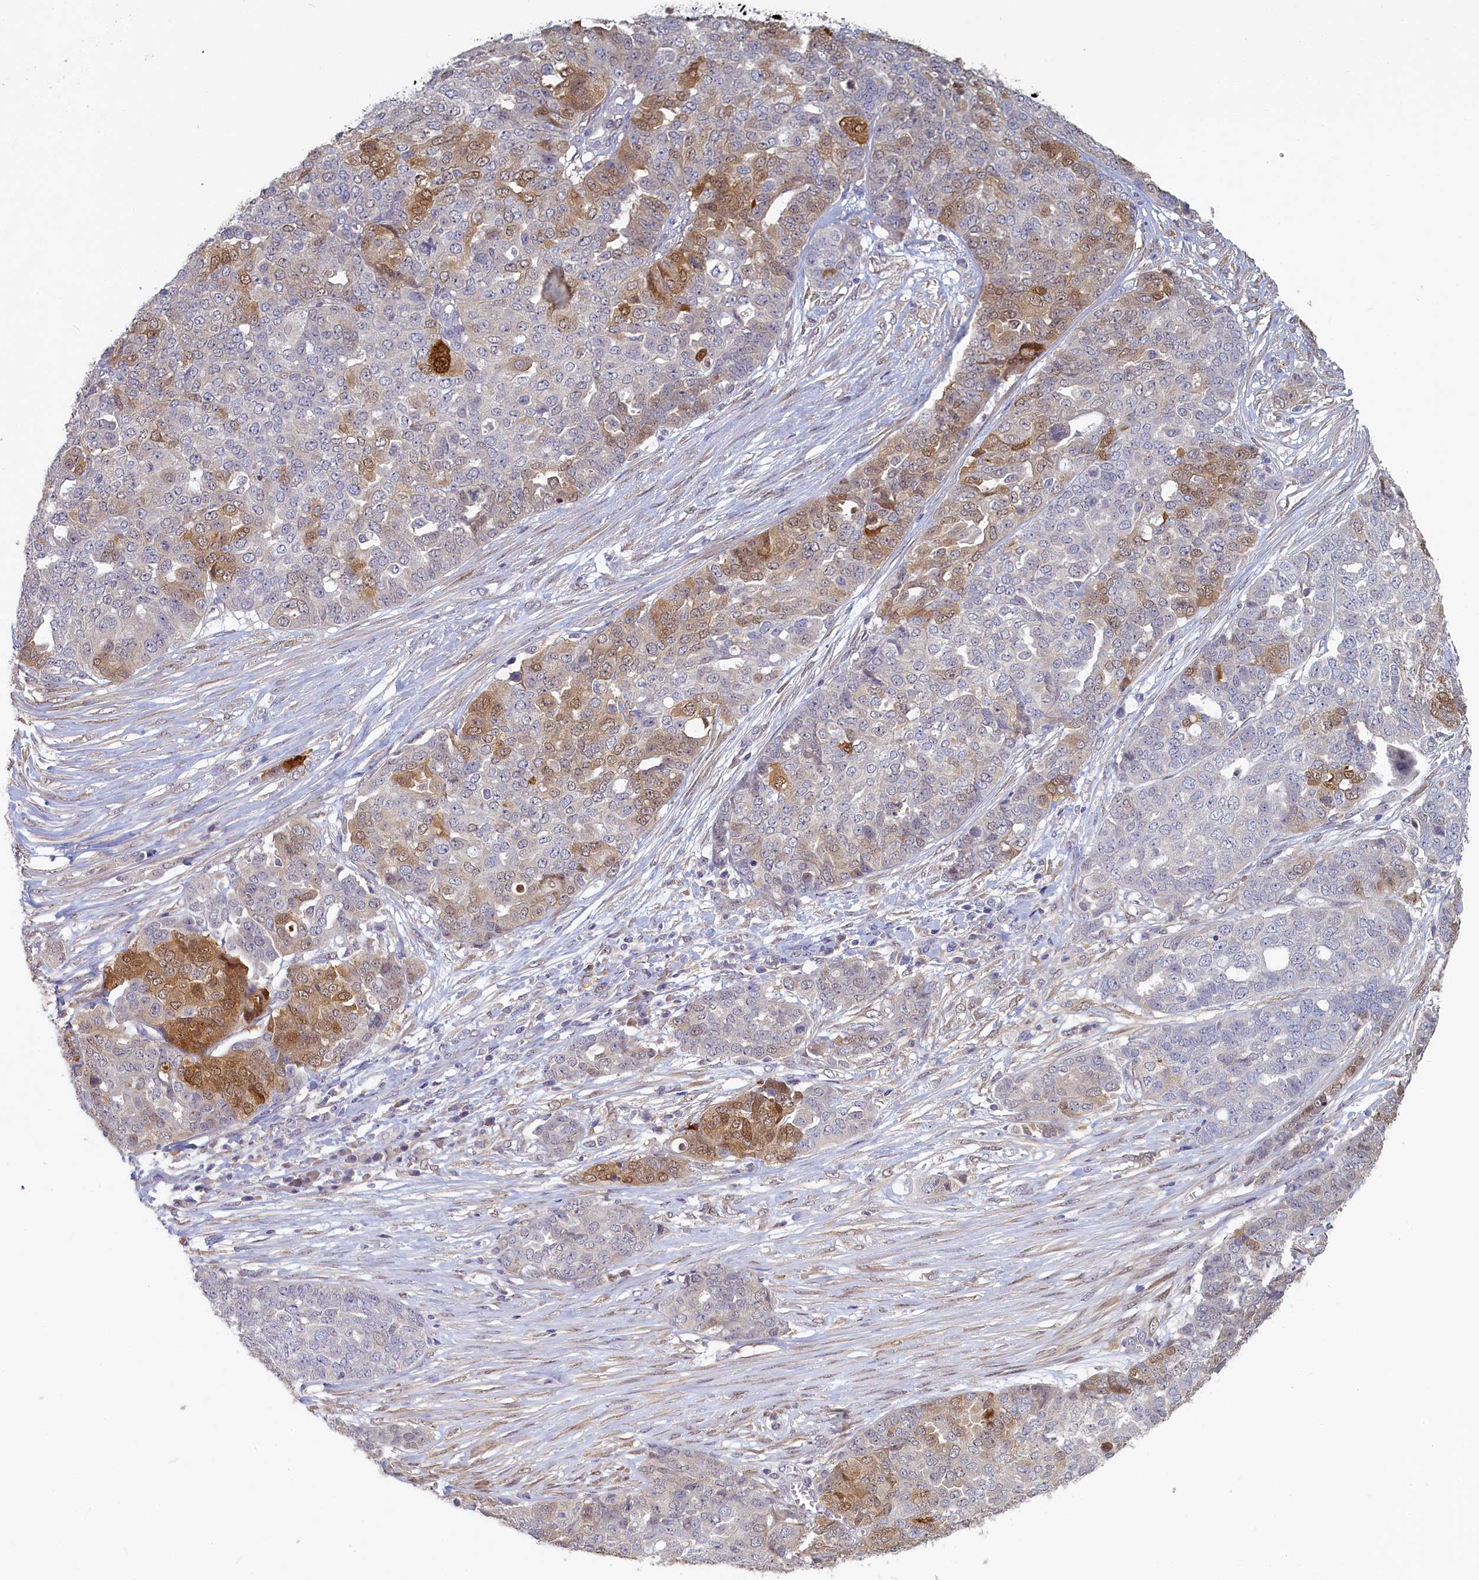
{"staining": {"intensity": "moderate", "quantity": "25%-75%", "location": "cytoplasmic/membranous,nuclear"}, "tissue": "ovarian cancer", "cell_type": "Tumor cells", "image_type": "cancer", "snomed": [{"axis": "morphology", "description": "Cystadenocarcinoma, serous, NOS"}, {"axis": "topography", "description": "Soft tissue"}, {"axis": "topography", "description": "Ovary"}], "caption": "Ovarian cancer (serous cystadenocarcinoma) stained with a brown dye shows moderate cytoplasmic/membranous and nuclear positive staining in about 25%-75% of tumor cells.", "gene": "UCHL3", "patient": {"sex": "female", "age": 57}}